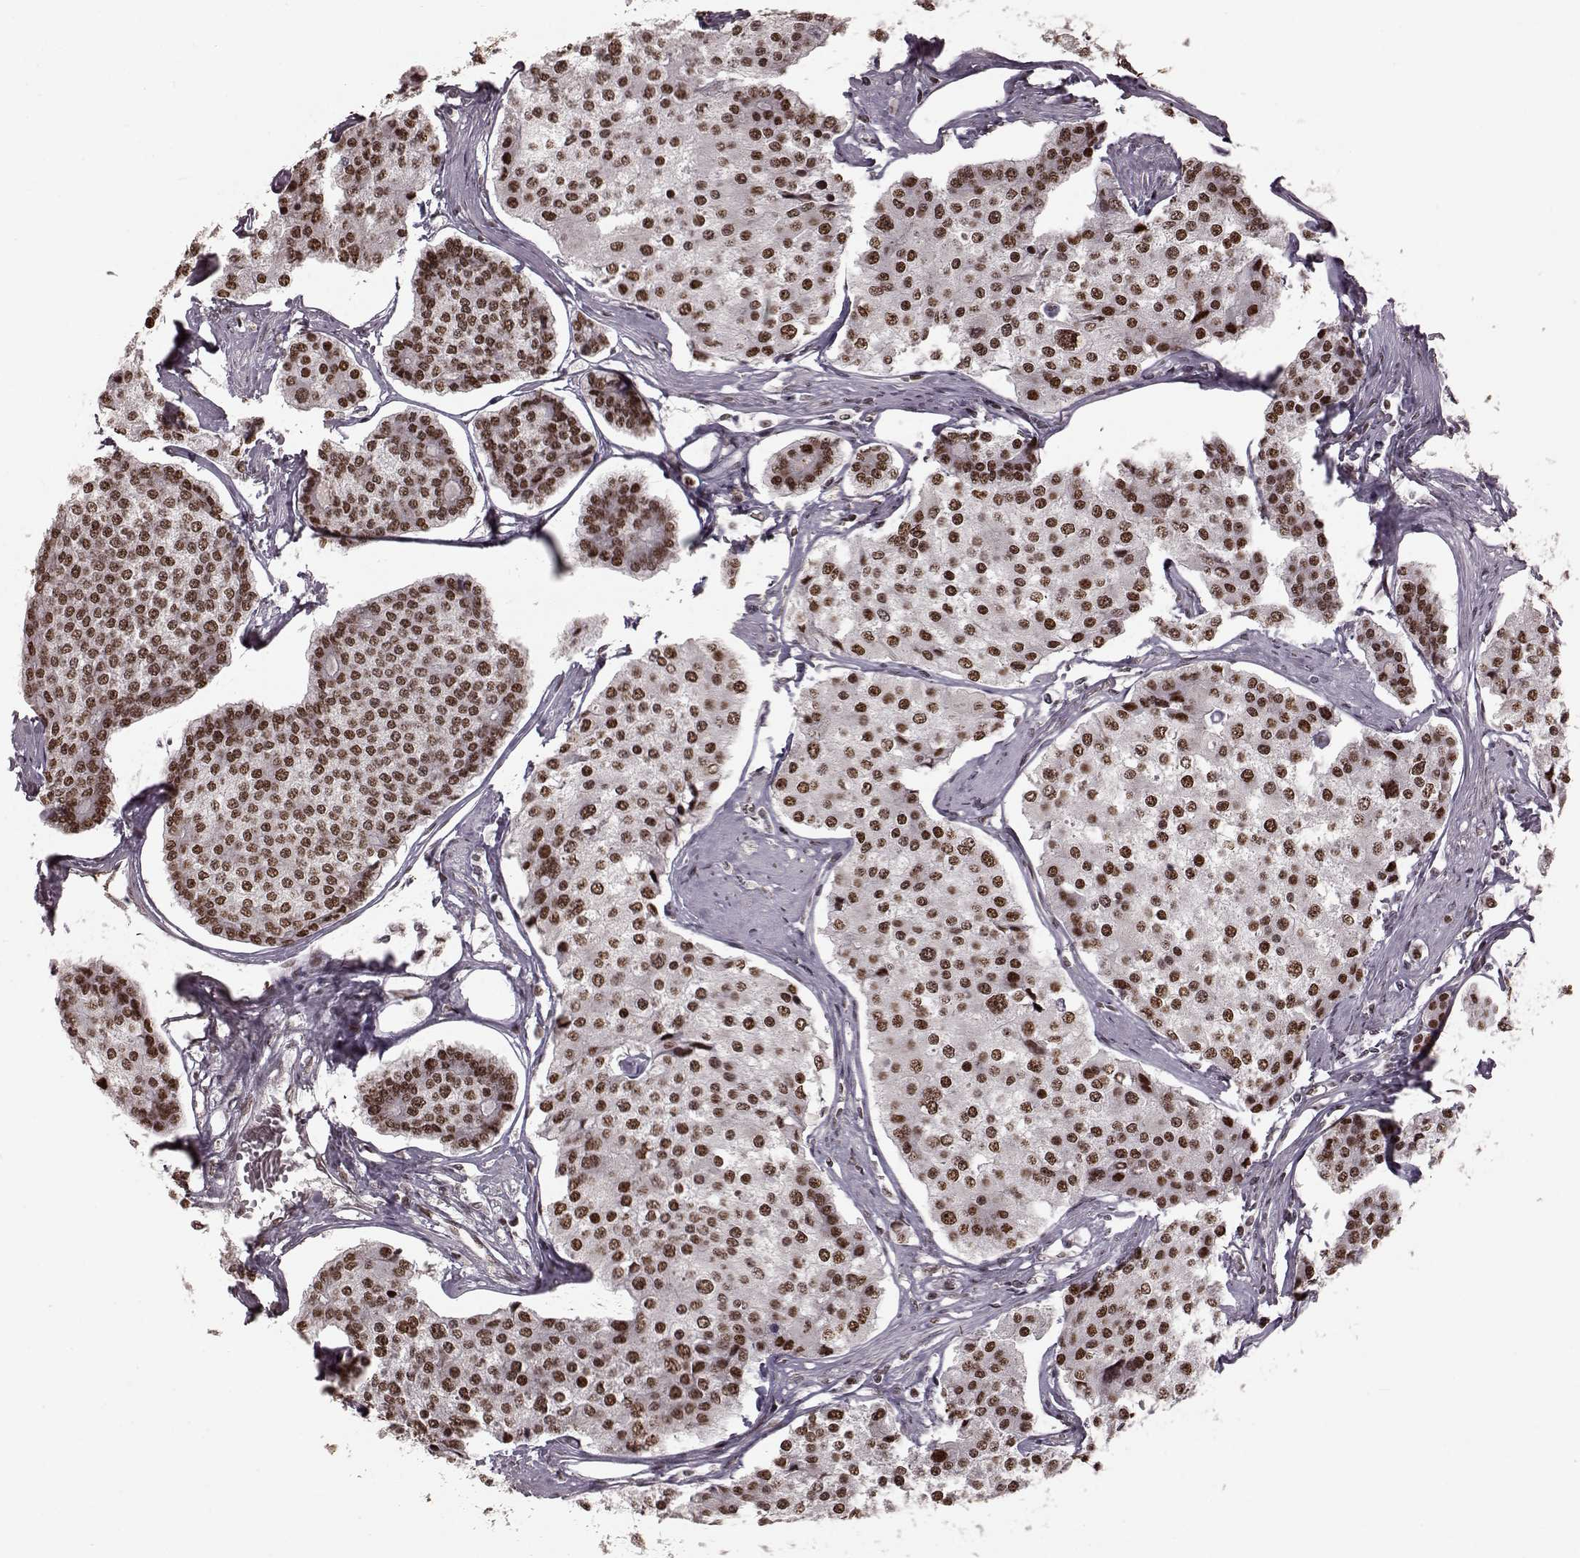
{"staining": {"intensity": "strong", "quantity": ">75%", "location": "nuclear"}, "tissue": "carcinoid", "cell_type": "Tumor cells", "image_type": "cancer", "snomed": [{"axis": "morphology", "description": "Carcinoid, malignant, NOS"}, {"axis": "topography", "description": "Small intestine"}], "caption": "This micrograph exhibits carcinoid stained with immunohistochemistry to label a protein in brown. The nuclear of tumor cells show strong positivity for the protein. Nuclei are counter-stained blue.", "gene": "NR2C1", "patient": {"sex": "female", "age": 65}}